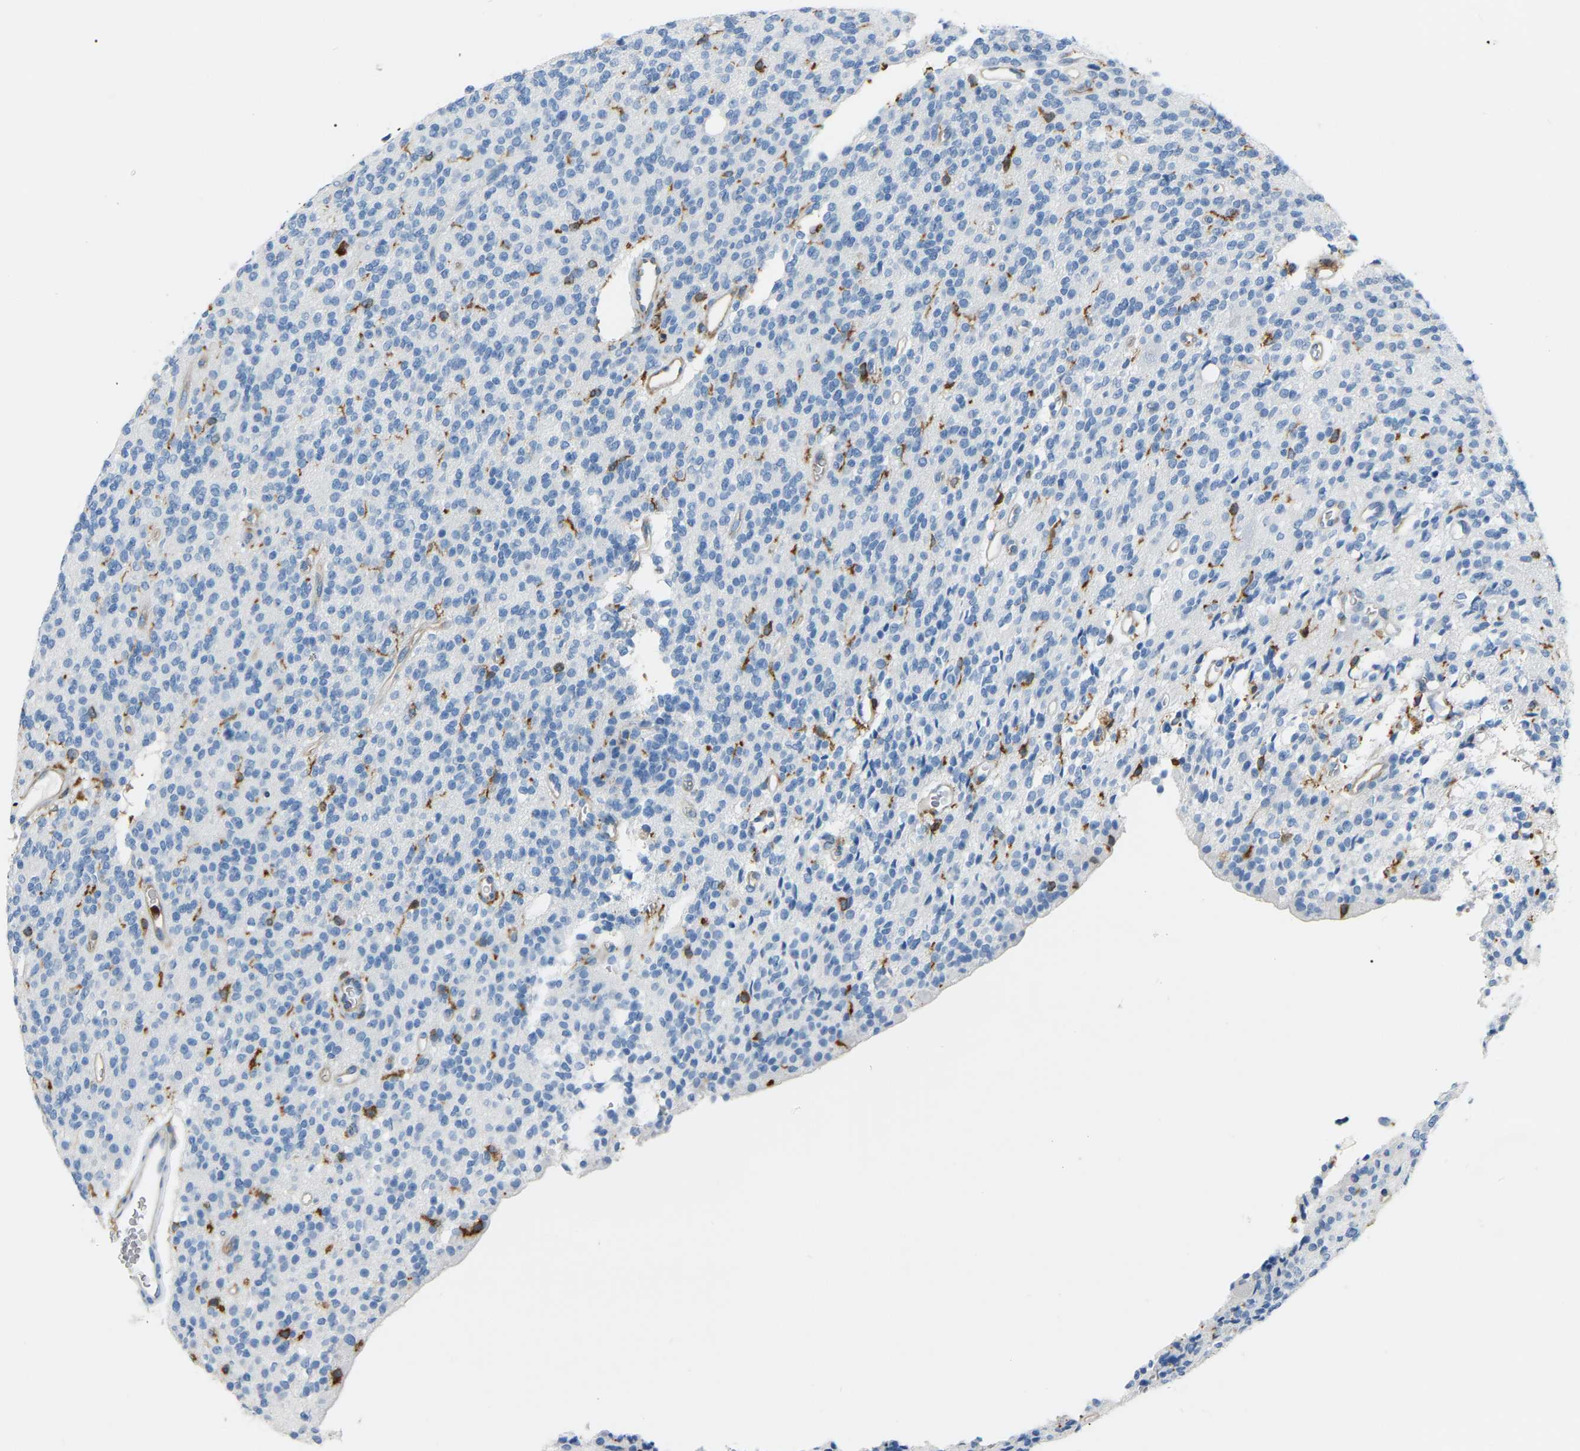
{"staining": {"intensity": "negative", "quantity": "none", "location": "none"}, "tissue": "glioma", "cell_type": "Tumor cells", "image_type": "cancer", "snomed": [{"axis": "morphology", "description": "Glioma, malignant, High grade"}, {"axis": "topography", "description": "Brain"}], "caption": "Glioma stained for a protein using immunohistochemistry demonstrates no staining tumor cells.", "gene": "ARHGAP45", "patient": {"sex": "male", "age": 34}}